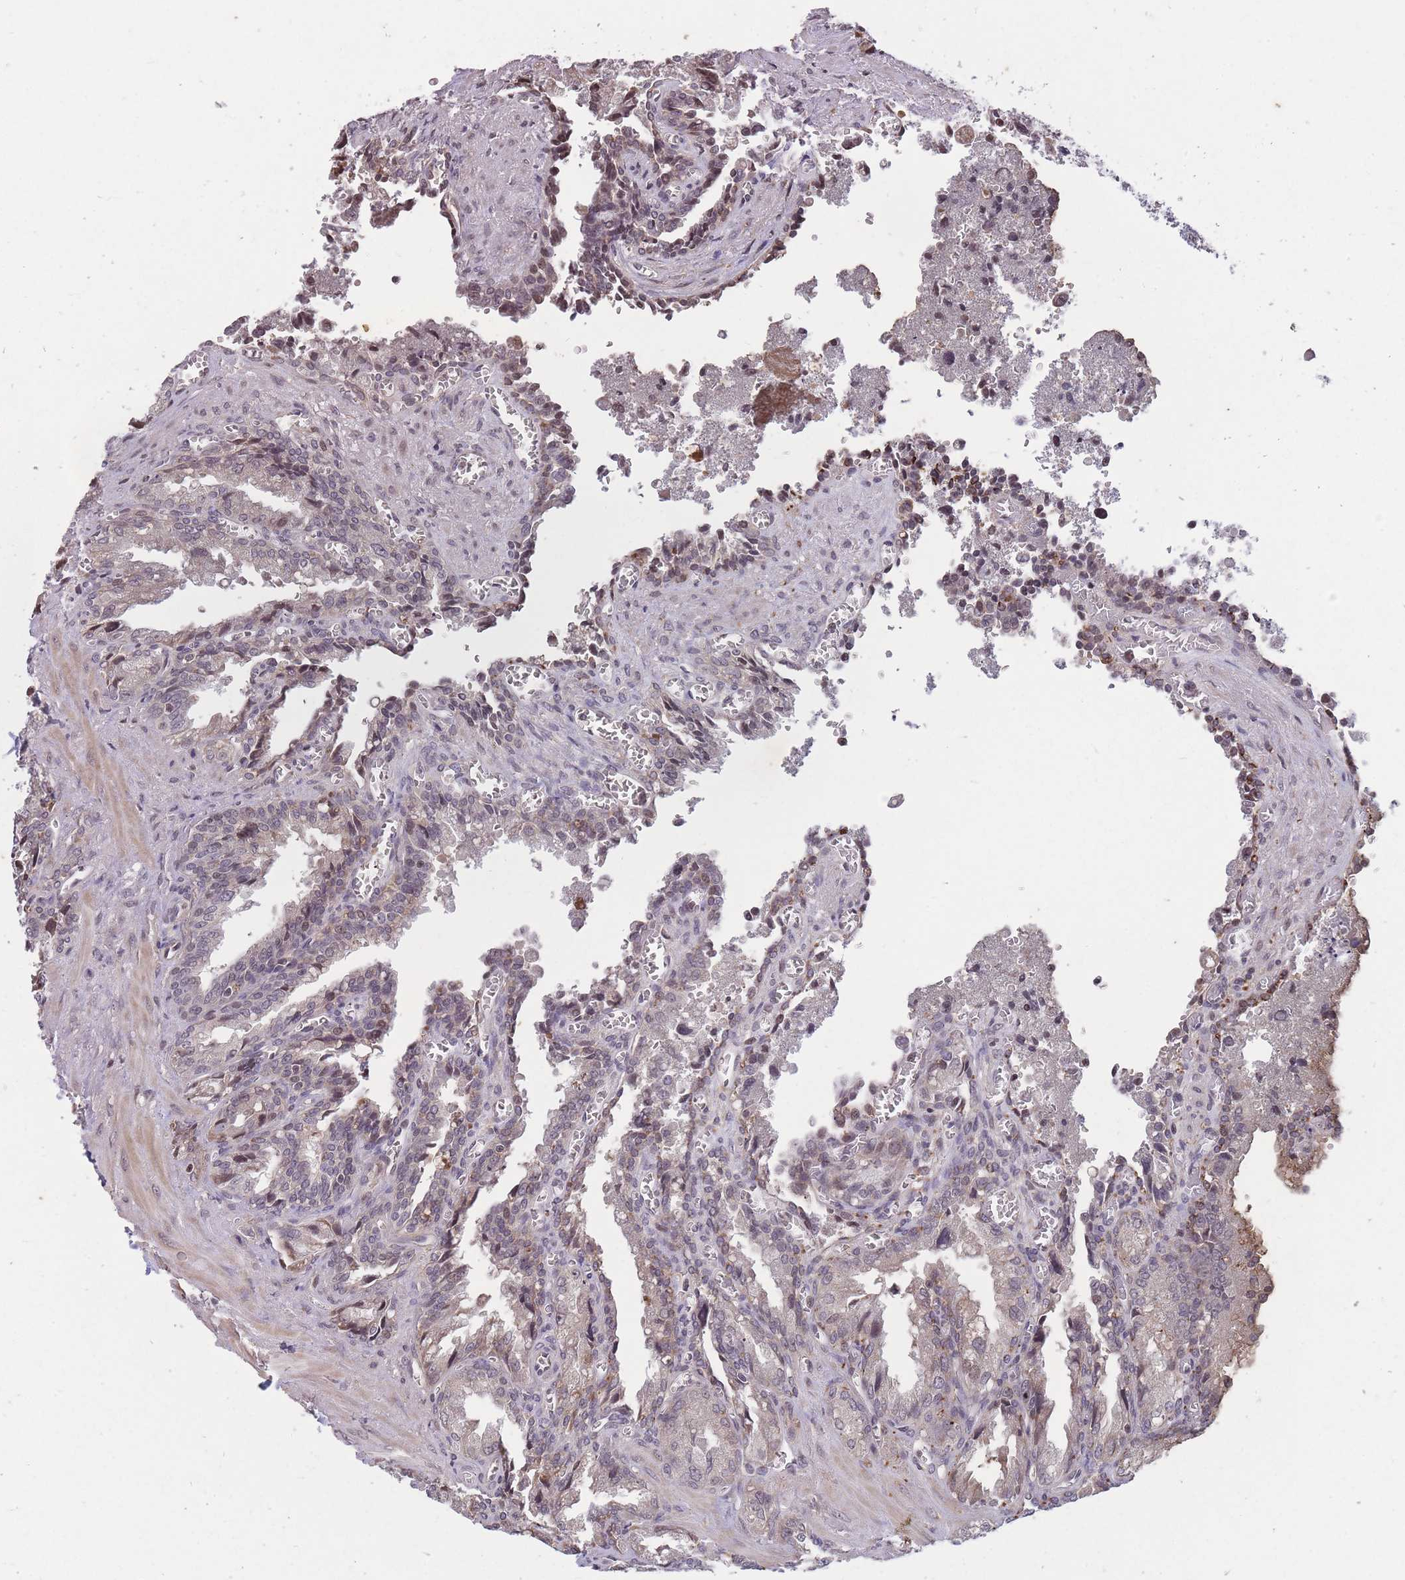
{"staining": {"intensity": "weak", "quantity": "<25%", "location": "cytoplasmic/membranous,nuclear"}, "tissue": "seminal vesicle", "cell_type": "Glandular cells", "image_type": "normal", "snomed": [{"axis": "morphology", "description": "Normal tissue, NOS"}, {"axis": "topography", "description": "Seminal veicle"}], "caption": "Protein analysis of normal seminal vesicle displays no significant expression in glandular cells.", "gene": "GGT5", "patient": {"sex": "male", "age": 67}}